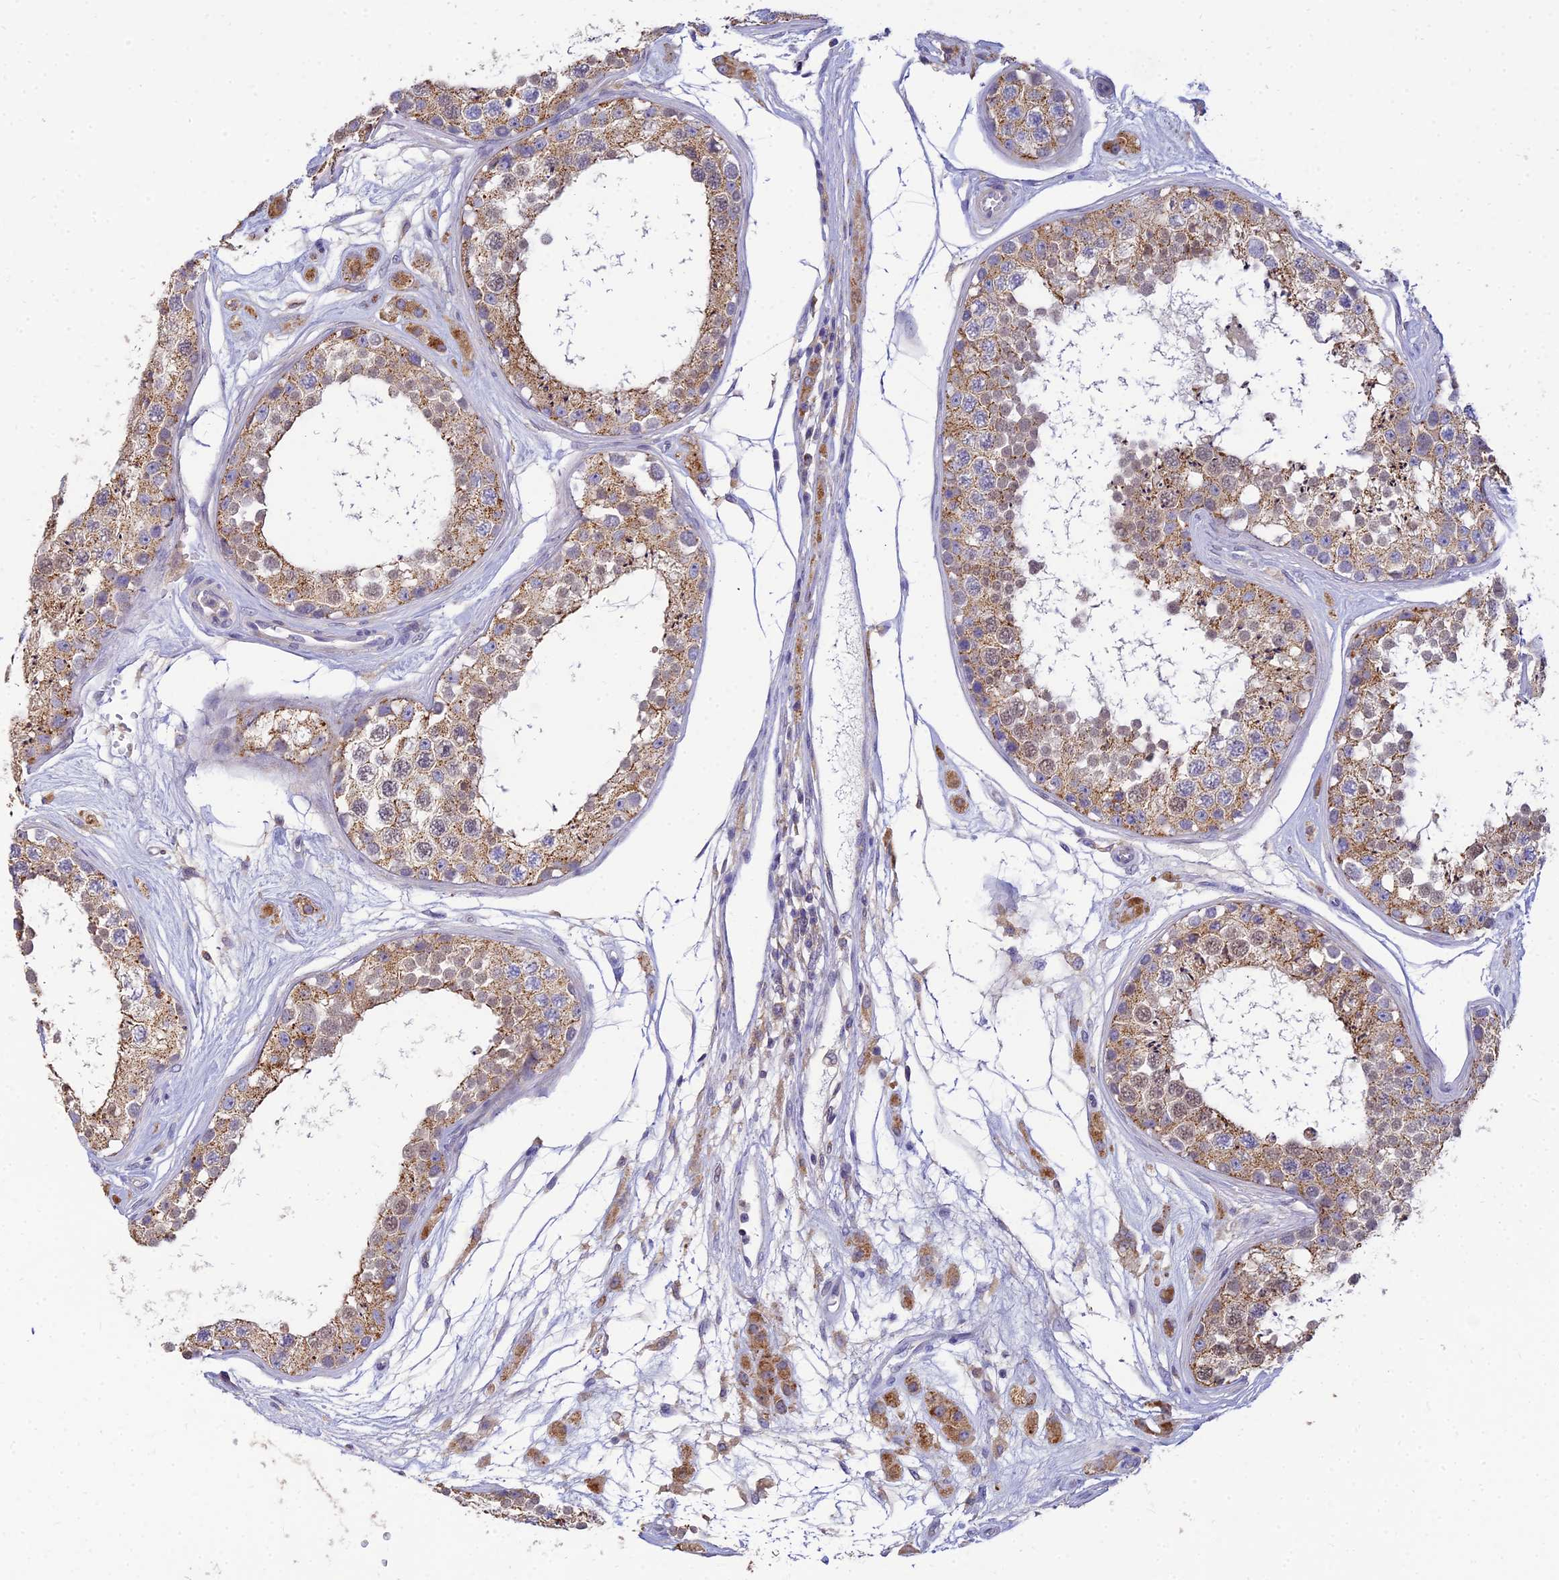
{"staining": {"intensity": "moderate", "quantity": ">75%", "location": "cytoplasmic/membranous"}, "tissue": "testis", "cell_type": "Cells in seminiferous ducts", "image_type": "normal", "snomed": [{"axis": "morphology", "description": "Normal tissue, NOS"}, {"axis": "topography", "description": "Testis"}], "caption": "A medium amount of moderate cytoplasmic/membranous expression is seen in about >75% of cells in seminiferous ducts in benign testis.", "gene": "ARL8A", "patient": {"sex": "male", "age": 25}}